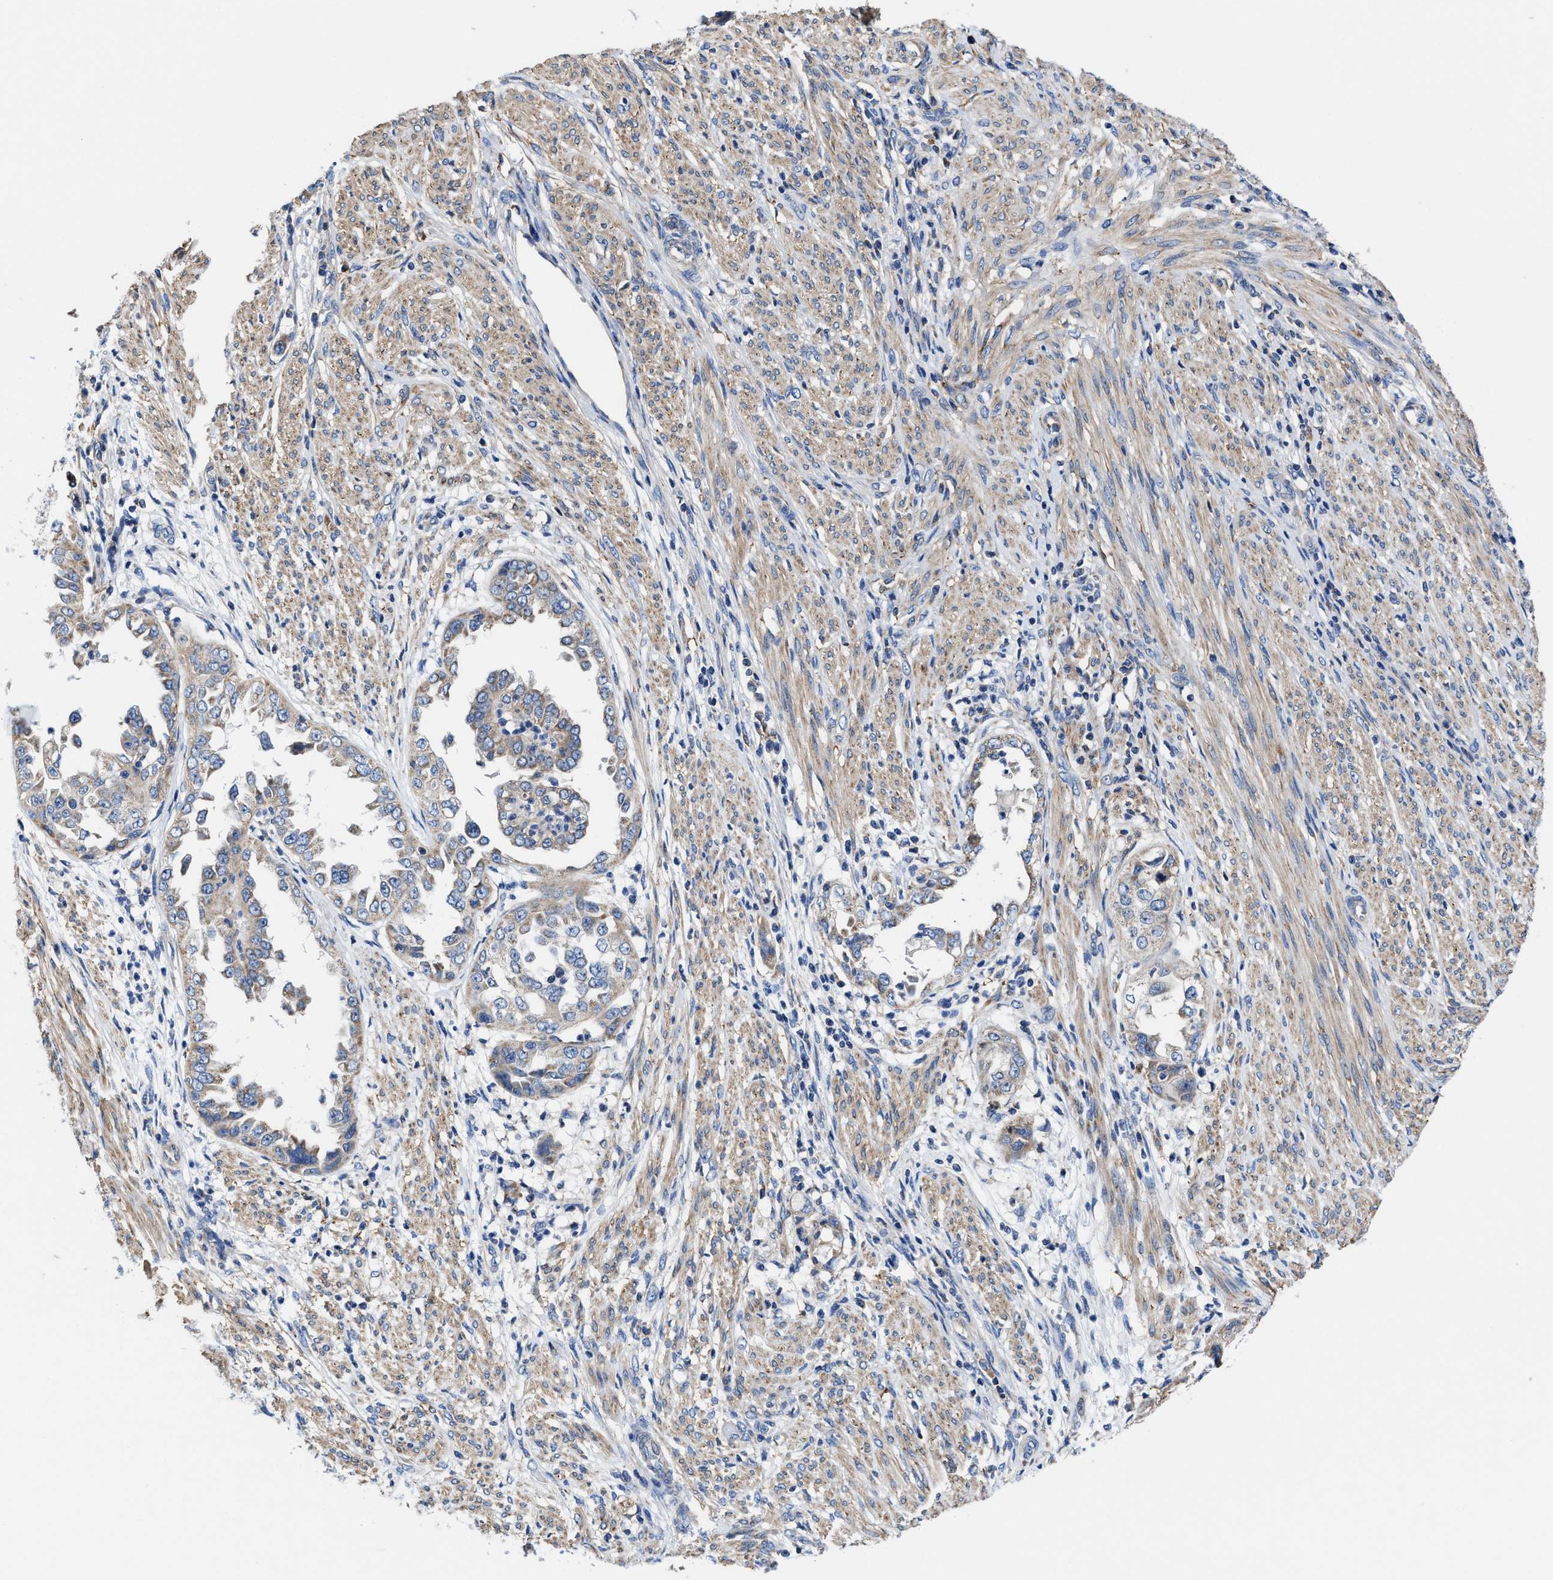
{"staining": {"intensity": "weak", "quantity": "<25%", "location": "cytoplasmic/membranous"}, "tissue": "endometrial cancer", "cell_type": "Tumor cells", "image_type": "cancer", "snomed": [{"axis": "morphology", "description": "Adenocarcinoma, NOS"}, {"axis": "topography", "description": "Endometrium"}], "caption": "Tumor cells show no significant expression in adenocarcinoma (endometrial).", "gene": "TMEM30A", "patient": {"sex": "female", "age": 85}}